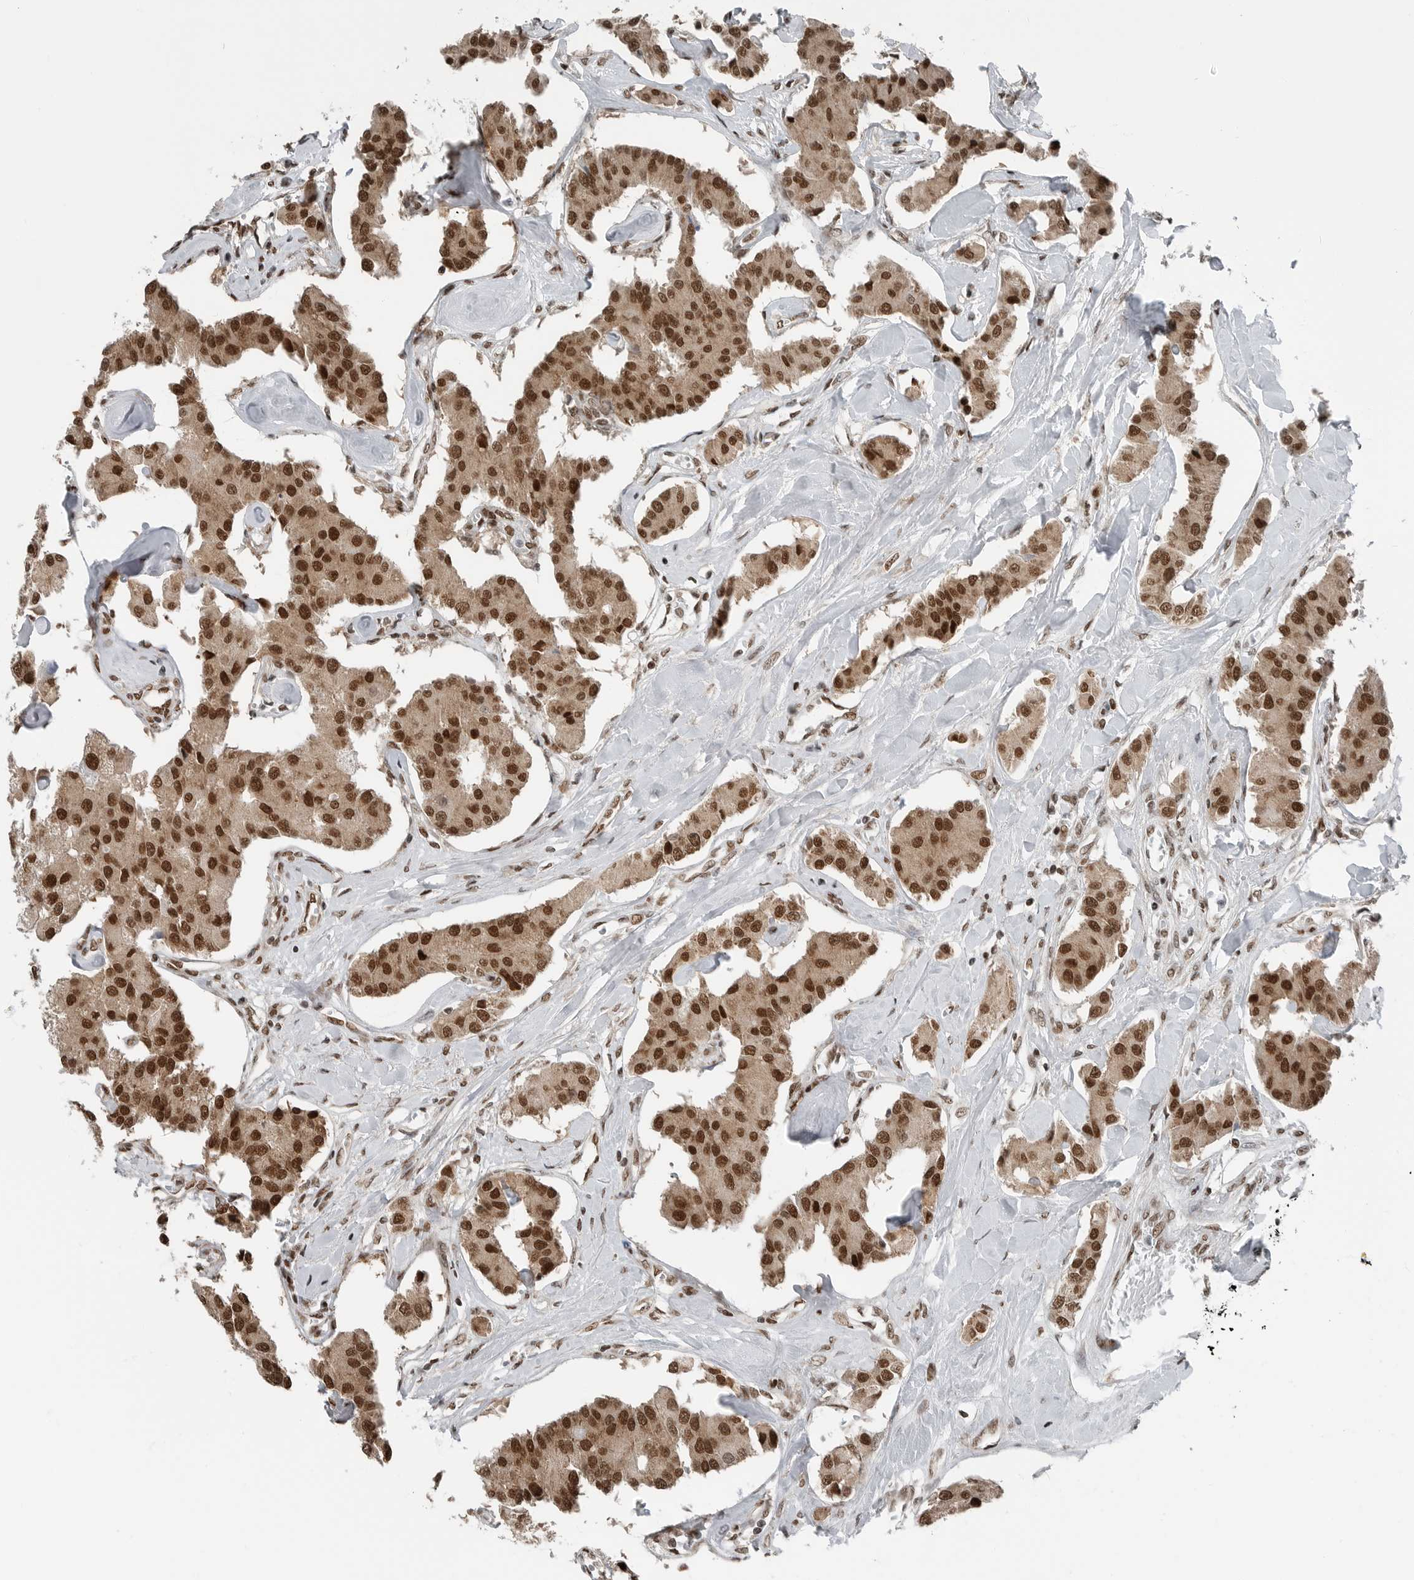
{"staining": {"intensity": "strong", "quantity": ">75%", "location": "cytoplasmic/membranous,nuclear"}, "tissue": "carcinoid", "cell_type": "Tumor cells", "image_type": "cancer", "snomed": [{"axis": "morphology", "description": "Carcinoid, malignant, NOS"}, {"axis": "topography", "description": "Pancreas"}], "caption": "About >75% of tumor cells in human carcinoid (malignant) exhibit strong cytoplasmic/membranous and nuclear protein positivity as visualized by brown immunohistochemical staining.", "gene": "BLZF1", "patient": {"sex": "male", "age": 41}}